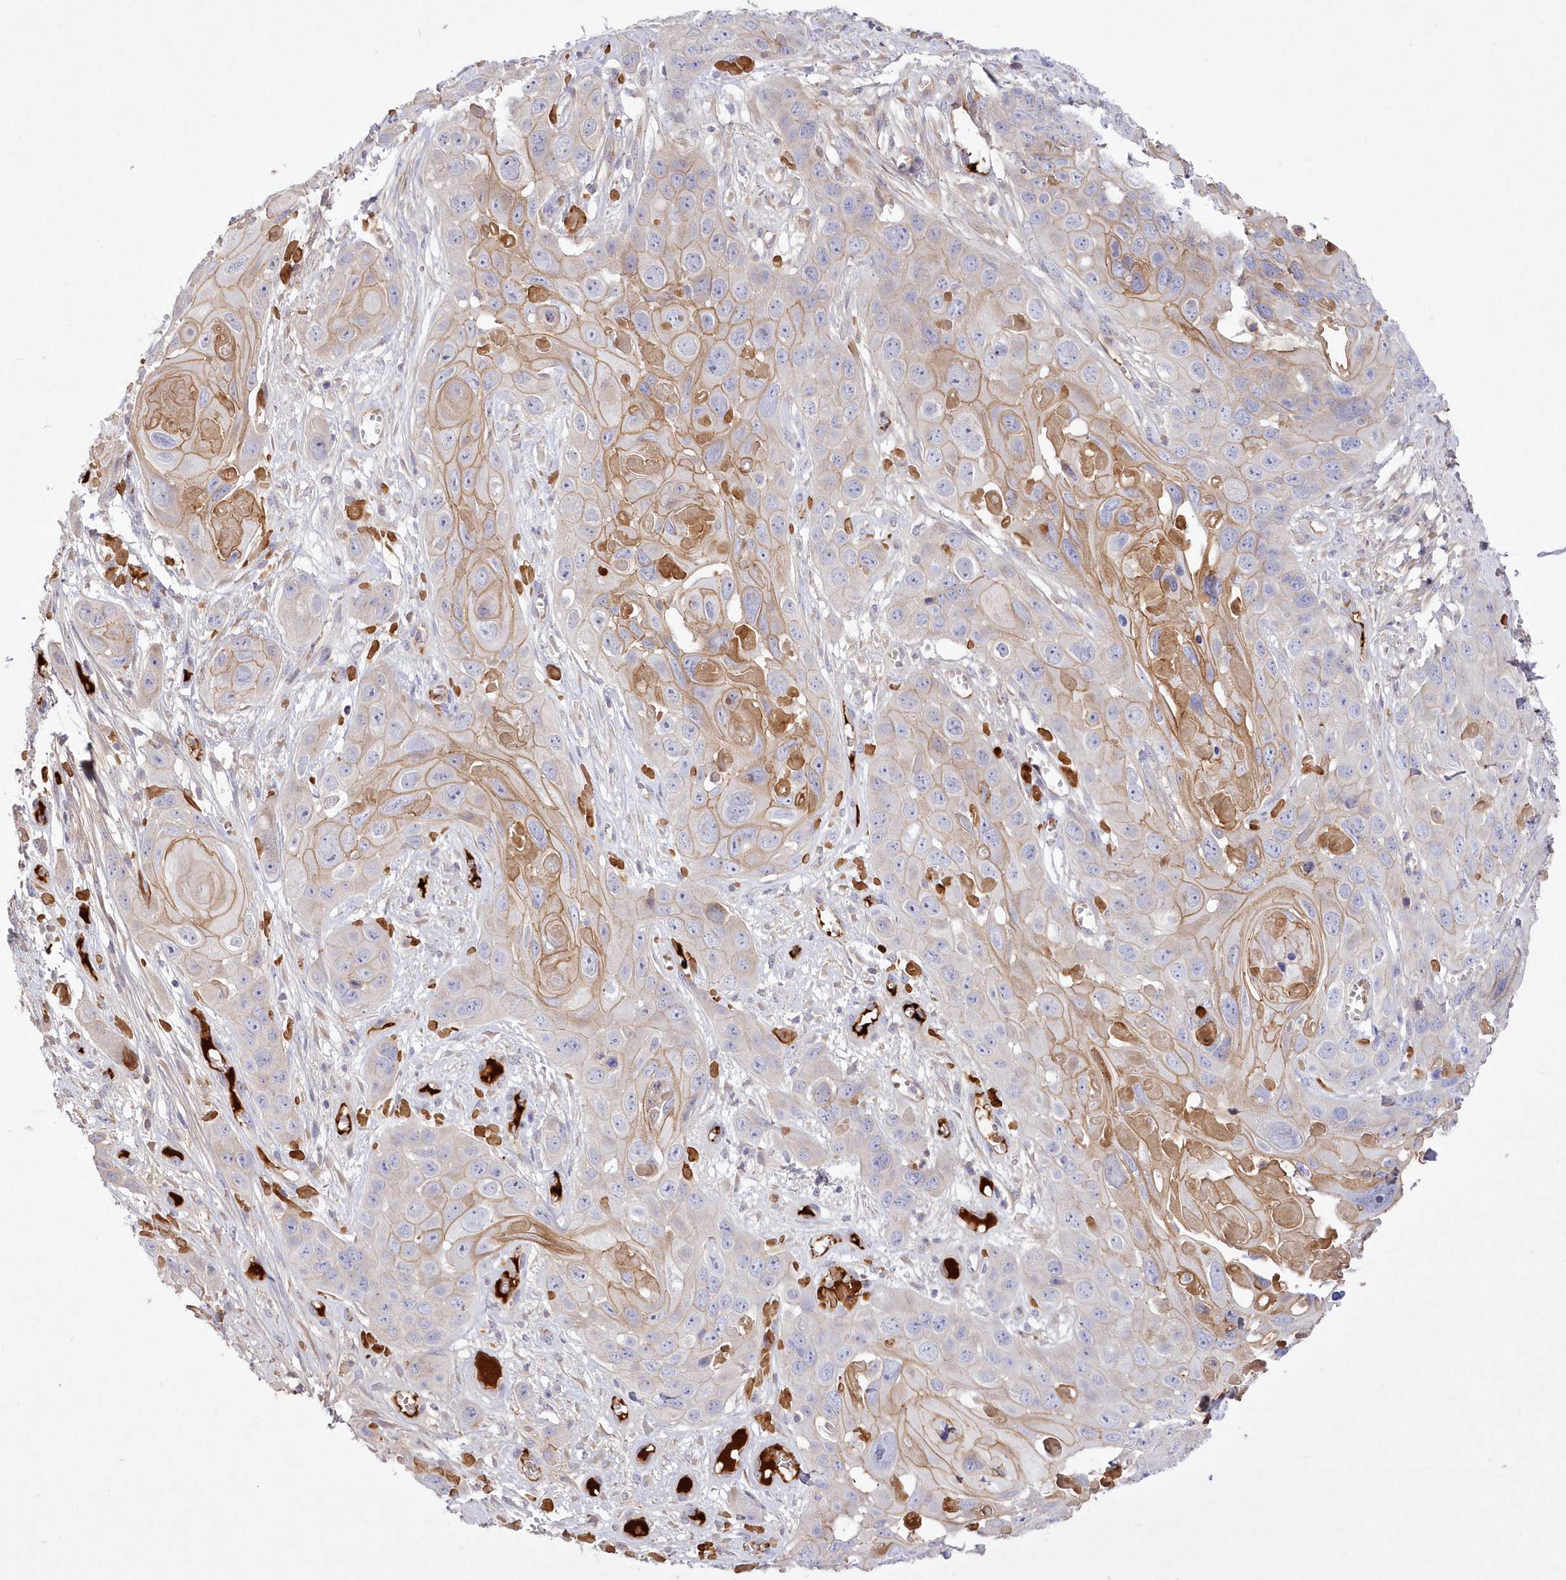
{"staining": {"intensity": "moderate", "quantity": "<25%", "location": "cytoplasmic/membranous"}, "tissue": "skin cancer", "cell_type": "Tumor cells", "image_type": "cancer", "snomed": [{"axis": "morphology", "description": "Squamous cell carcinoma, NOS"}, {"axis": "topography", "description": "Skin"}], "caption": "Human skin cancer stained with a brown dye exhibits moderate cytoplasmic/membranous positive staining in about <25% of tumor cells.", "gene": "WBP1L", "patient": {"sex": "male", "age": 55}}